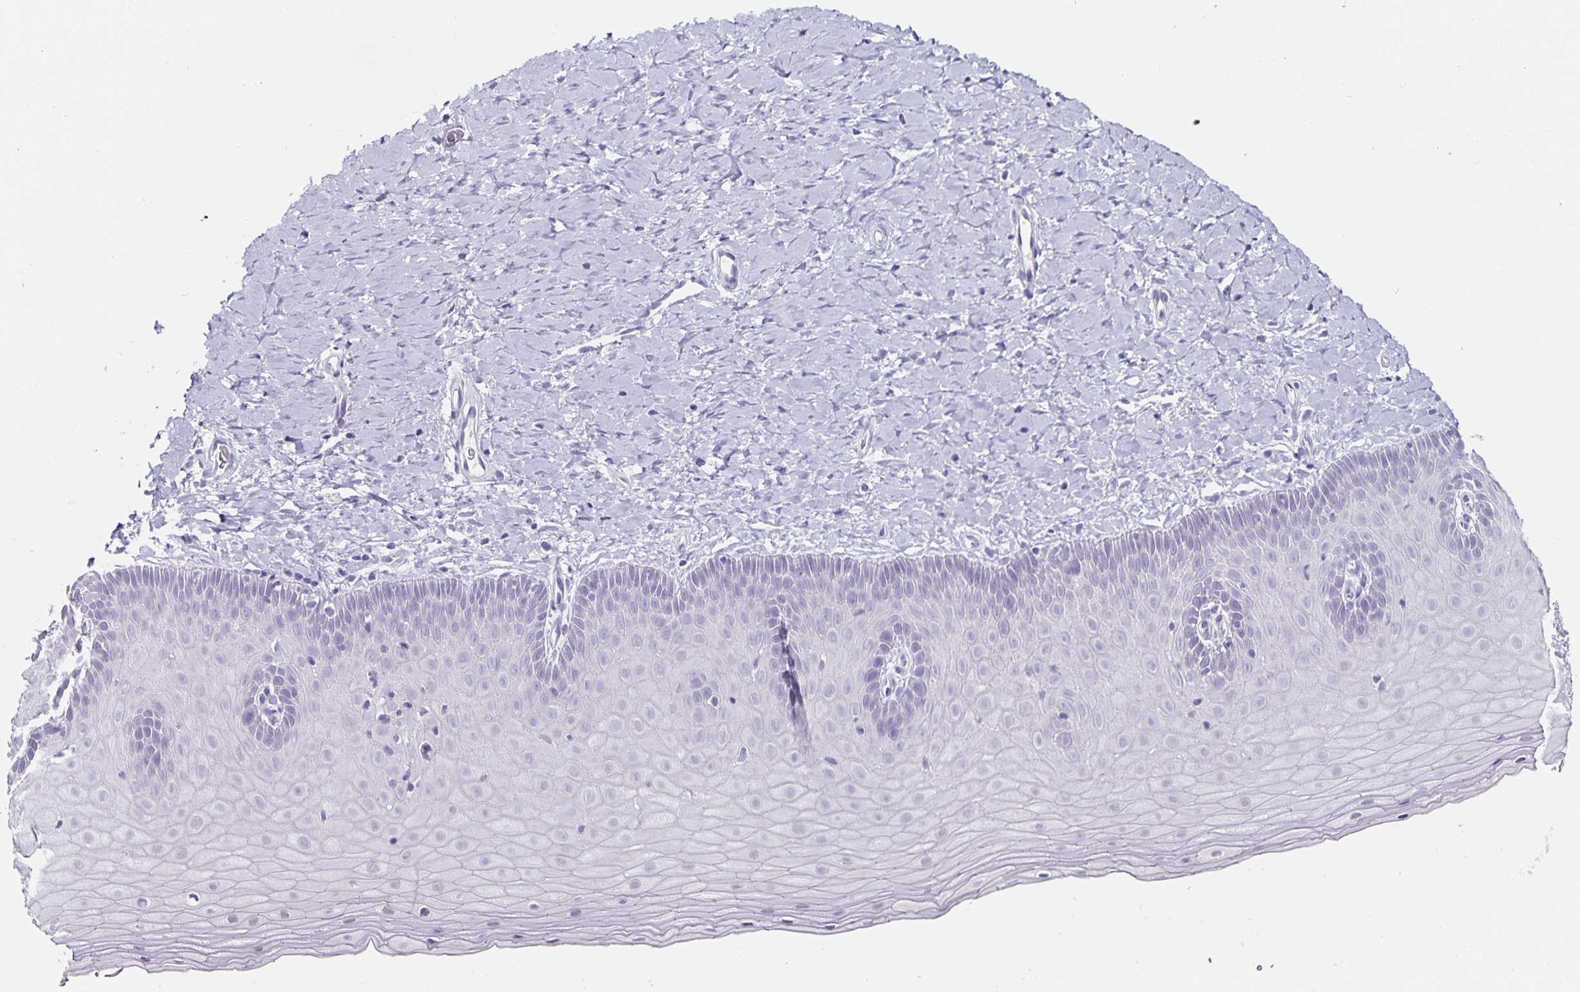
{"staining": {"intensity": "moderate", "quantity": "<25%", "location": "cytoplasmic/membranous"}, "tissue": "cervix", "cell_type": "Glandular cells", "image_type": "normal", "snomed": [{"axis": "morphology", "description": "Normal tissue, NOS"}, {"axis": "topography", "description": "Cervix"}], "caption": "A brown stain highlights moderate cytoplasmic/membranous staining of a protein in glandular cells of unremarkable human cervix. (DAB (3,3'-diaminobenzidine) IHC, brown staining for protein, blue staining for nuclei).", "gene": "CHGA", "patient": {"sex": "female", "age": 37}}